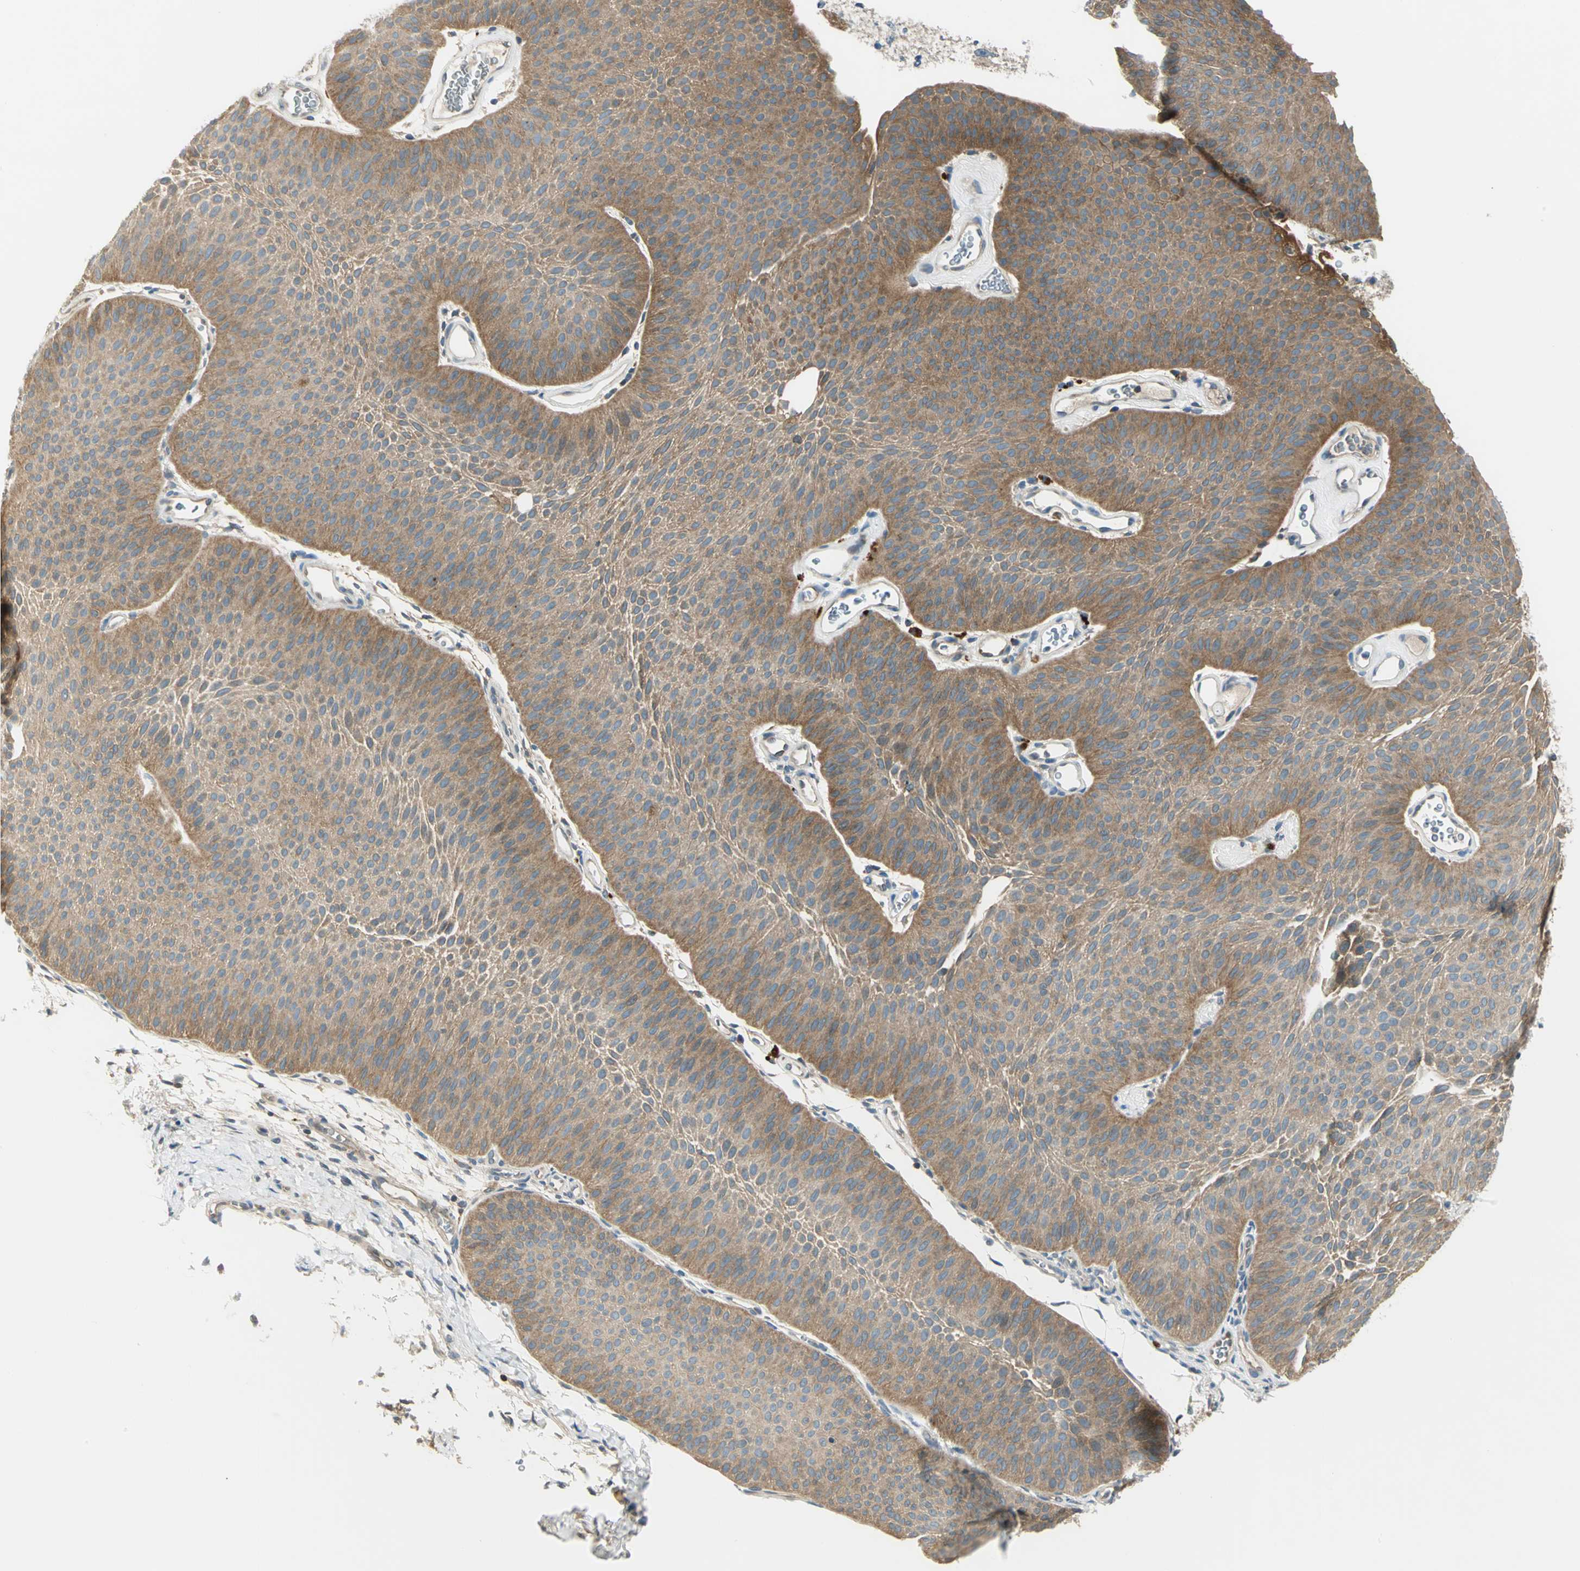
{"staining": {"intensity": "moderate", "quantity": ">75%", "location": "cytoplasmic/membranous"}, "tissue": "urothelial cancer", "cell_type": "Tumor cells", "image_type": "cancer", "snomed": [{"axis": "morphology", "description": "Urothelial carcinoma, Low grade"}, {"axis": "topography", "description": "Urinary bladder"}], "caption": "The micrograph displays immunohistochemical staining of urothelial cancer. There is moderate cytoplasmic/membranous staining is seen in approximately >75% of tumor cells.", "gene": "PRKAA1", "patient": {"sex": "female", "age": 60}}